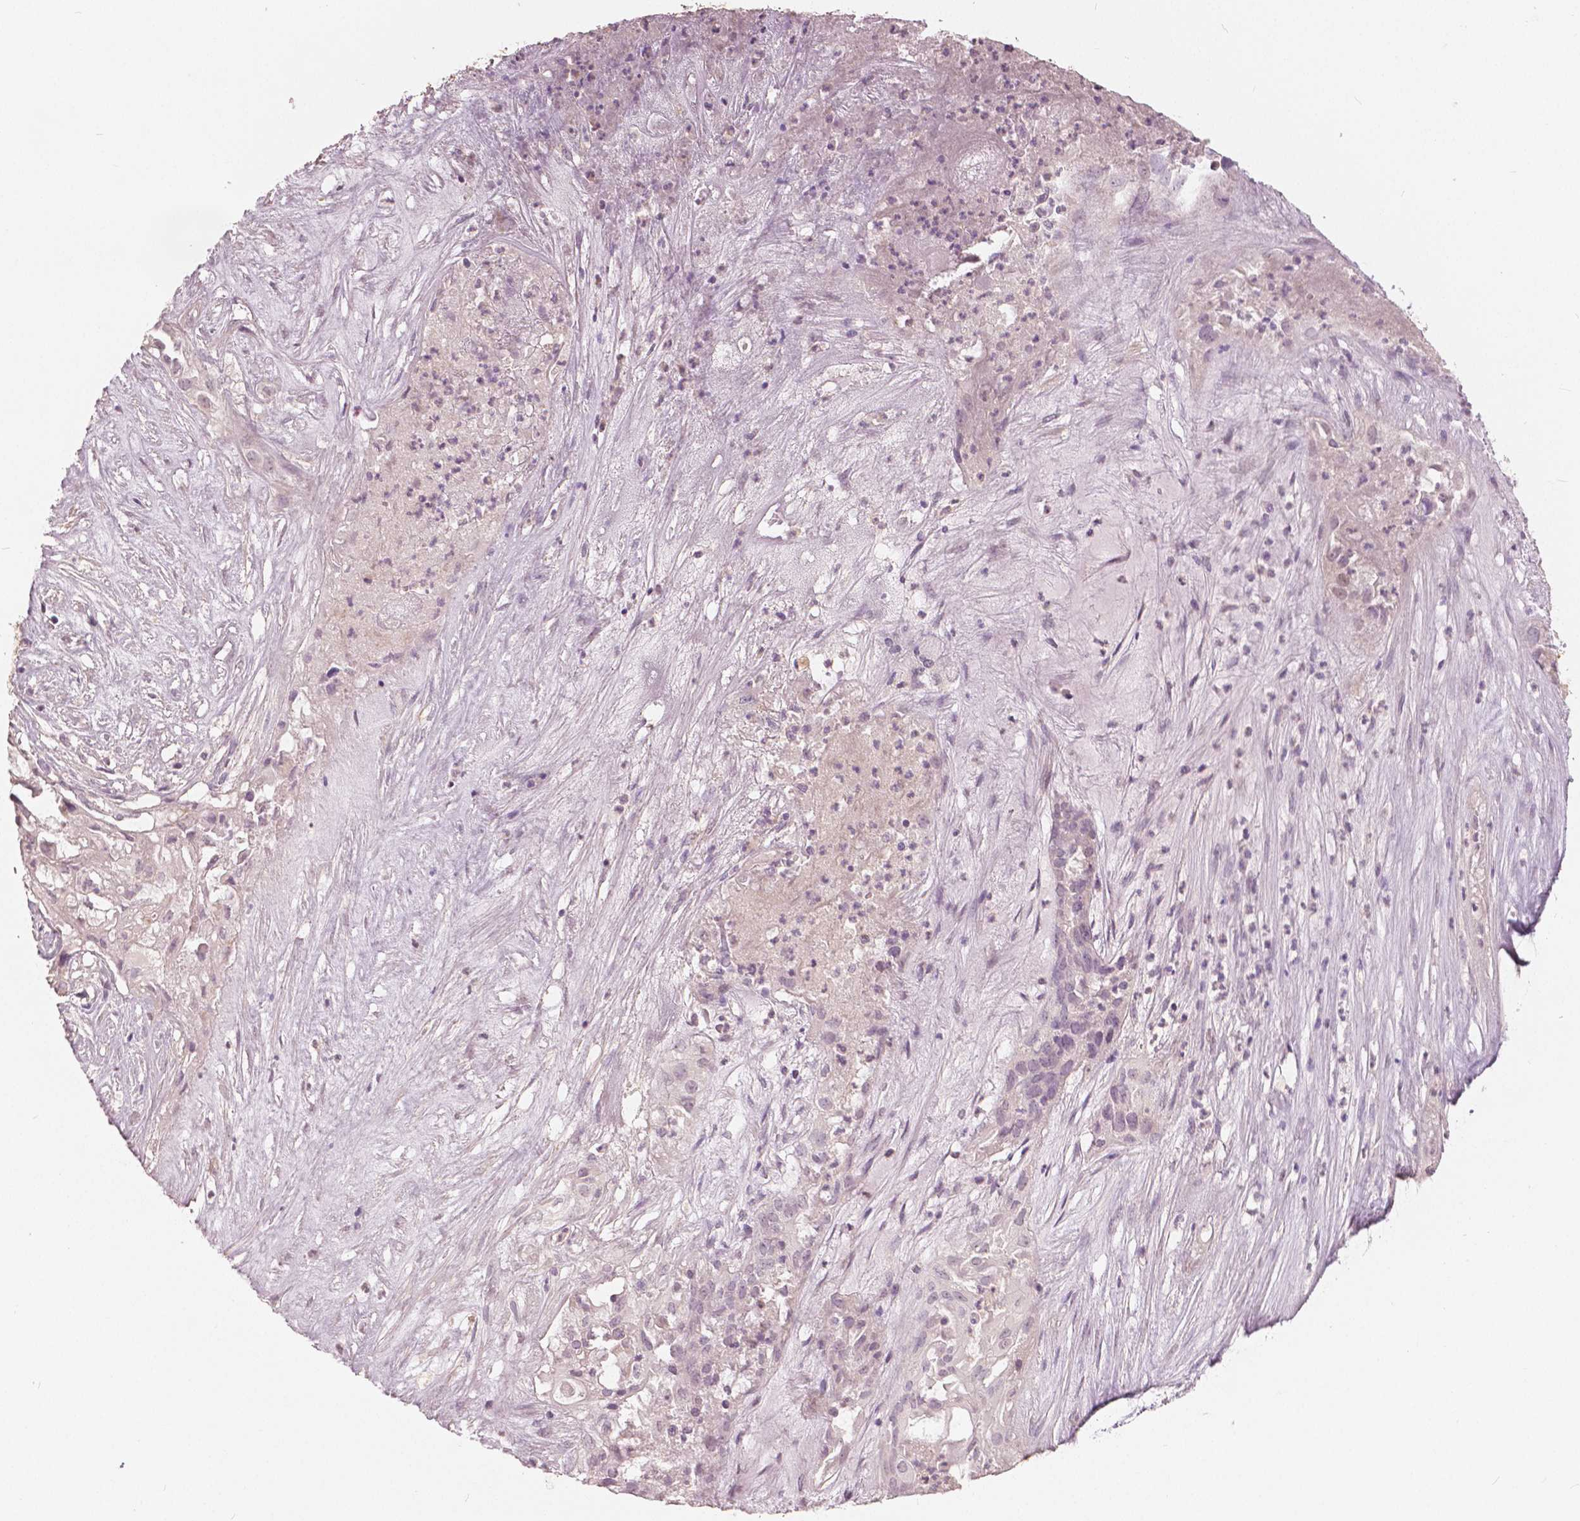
{"staining": {"intensity": "negative", "quantity": "none", "location": "none"}, "tissue": "ovarian cancer", "cell_type": "Tumor cells", "image_type": "cancer", "snomed": [{"axis": "morphology", "description": "Carcinoma, endometroid"}, {"axis": "topography", "description": "Ovary"}], "caption": "This is an IHC photomicrograph of ovarian cancer. There is no positivity in tumor cells.", "gene": "NANOG", "patient": {"sex": "female", "age": 64}}